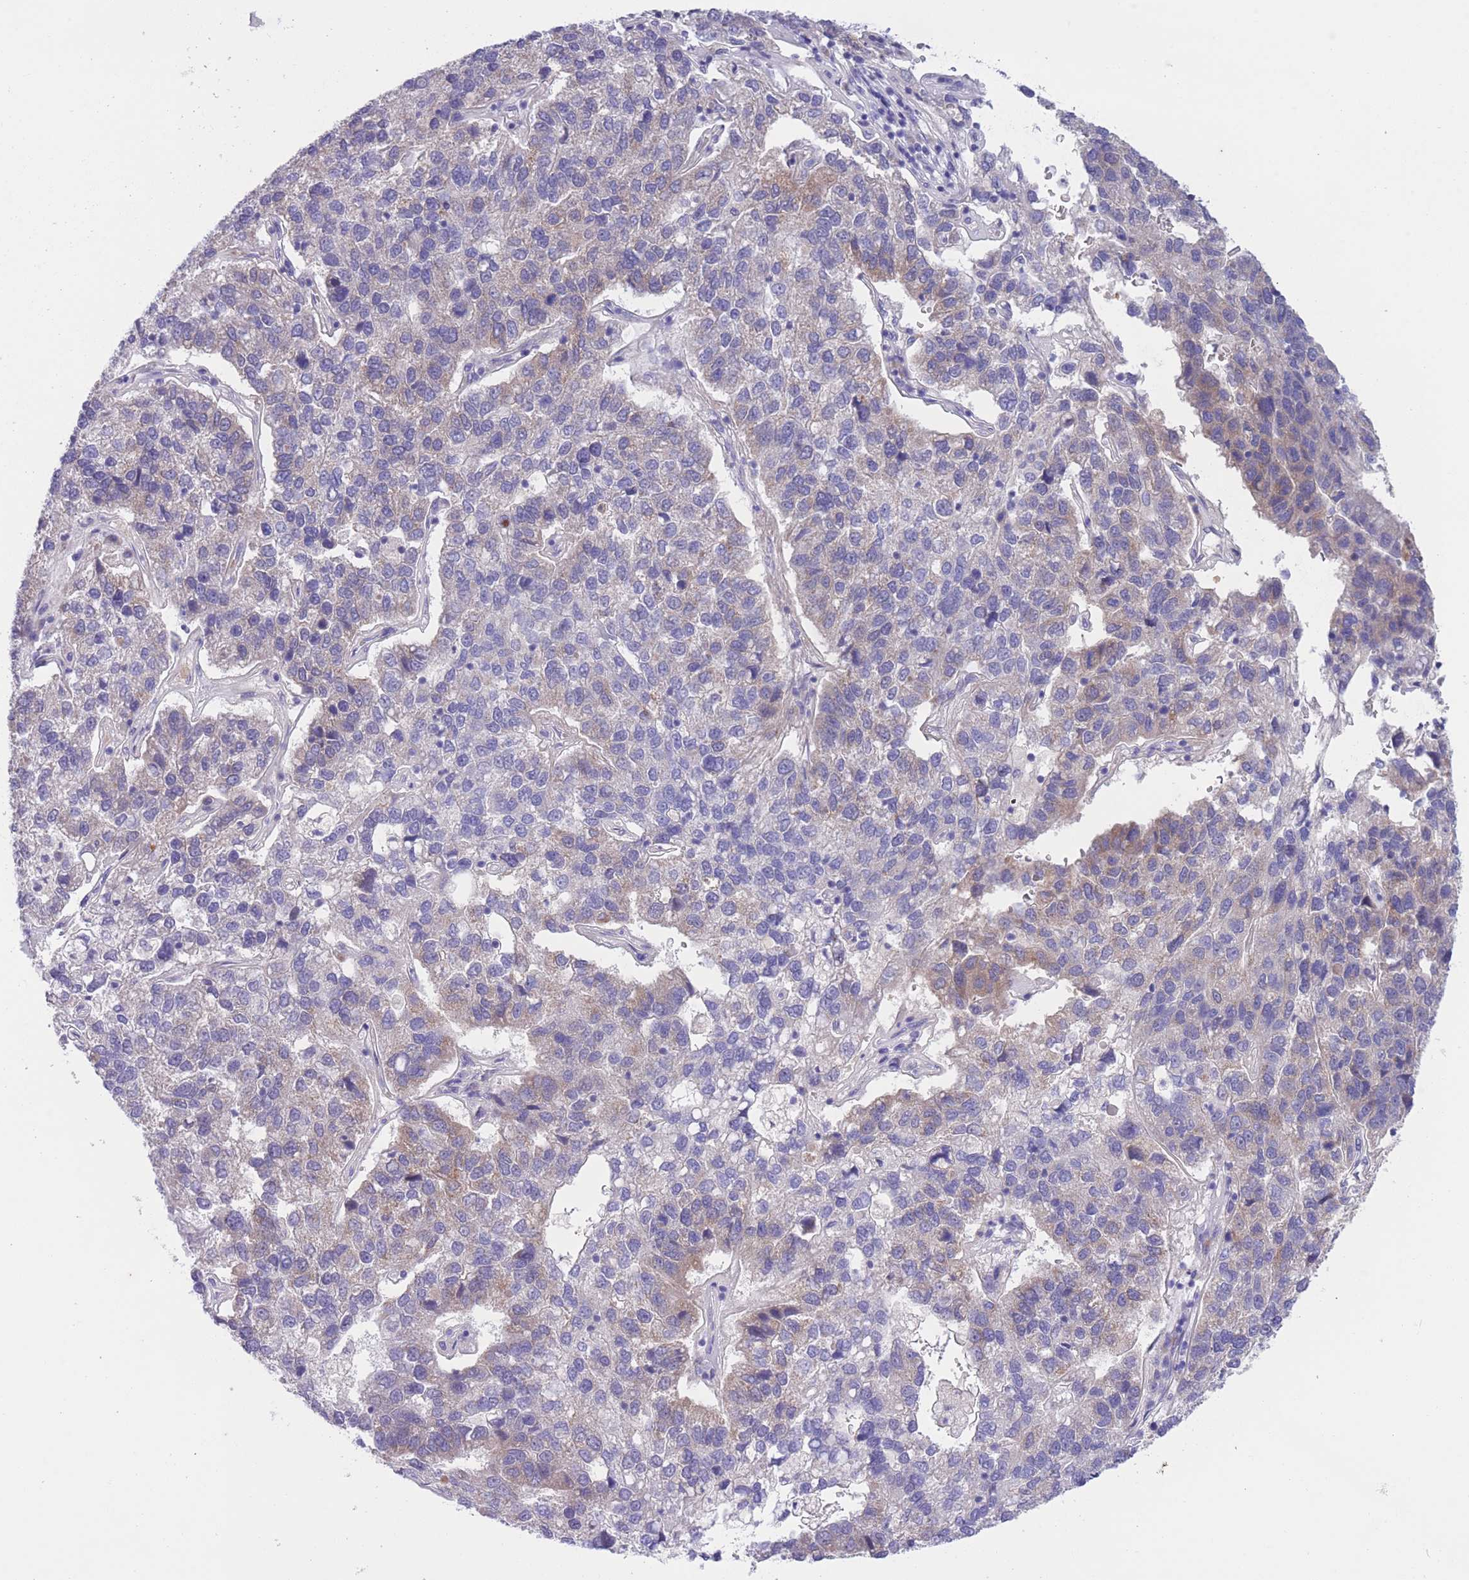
{"staining": {"intensity": "weak", "quantity": "<25%", "location": "cytoplasmic/membranous"}, "tissue": "pancreatic cancer", "cell_type": "Tumor cells", "image_type": "cancer", "snomed": [{"axis": "morphology", "description": "Adenocarcinoma, NOS"}, {"axis": "topography", "description": "Pancreas"}], "caption": "A photomicrograph of human pancreatic cancer (adenocarcinoma) is negative for staining in tumor cells.", "gene": "WWOX", "patient": {"sex": "female", "age": 61}}